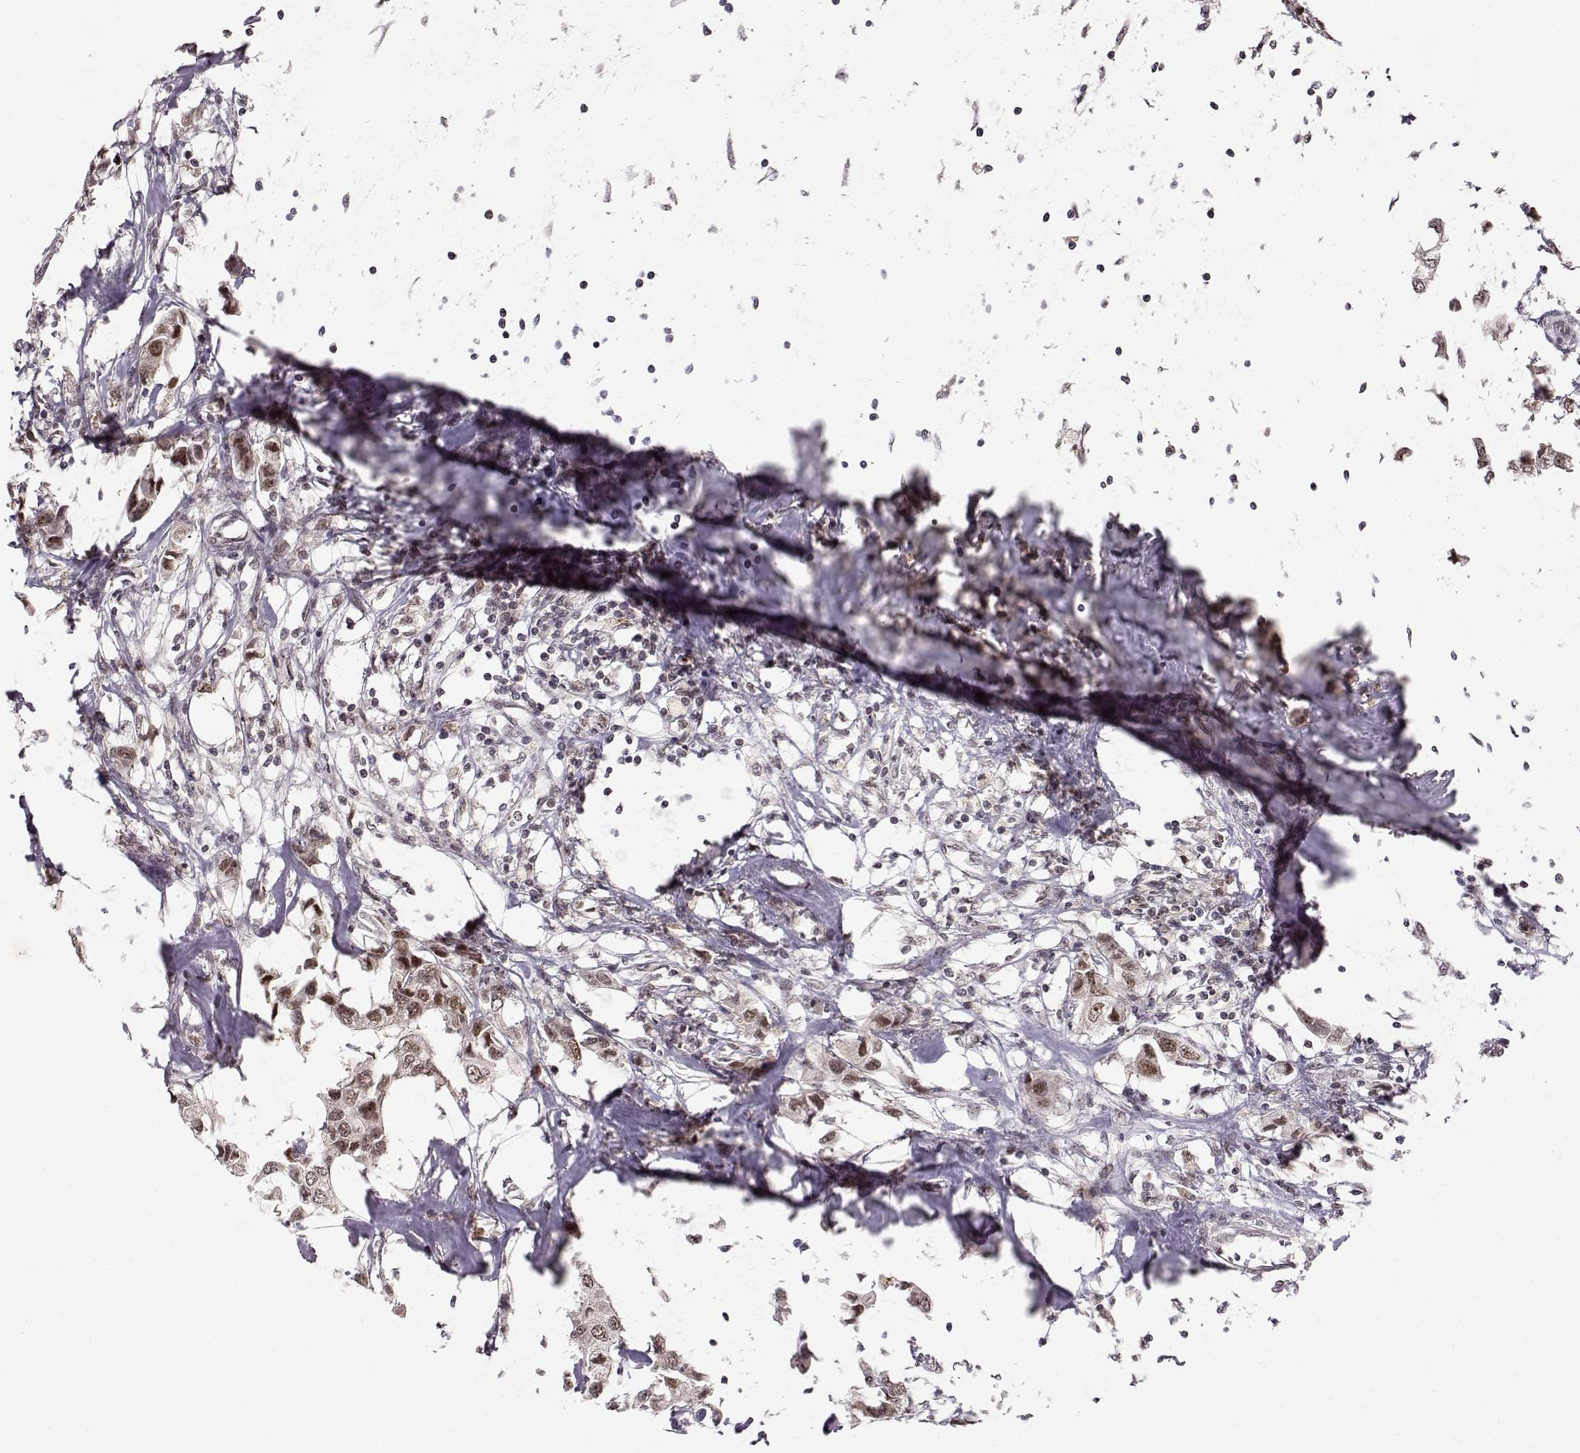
{"staining": {"intensity": "moderate", "quantity": ">75%", "location": "nuclear"}, "tissue": "breast cancer", "cell_type": "Tumor cells", "image_type": "cancer", "snomed": [{"axis": "morphology", "description": "Duct carcinoma"}, {"axis": "topography", "description": "Breast"}], "caption": "Breast cancer (intraductal carcinoma) was stained to show a protein in brown. There is medium levels of moderate nuclear expression in about >75% of tumor cells.", "gene": "CSNK2A1", "patient": {"sex": "female", "age": 80}}